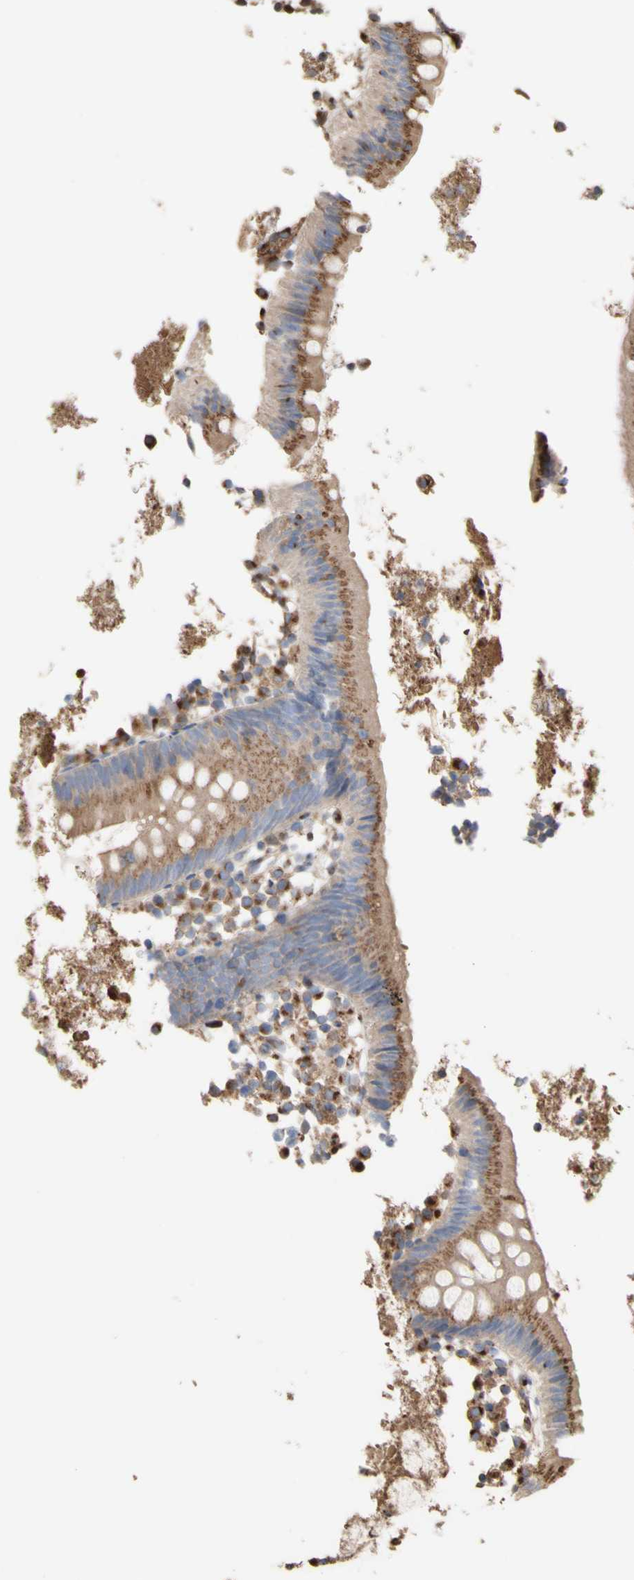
{"staining": {"intensity": "moderate", "quantity": ">75%", "location": "cytoplasmic/membranous"}, "tissue": "appendix", "cell_type": "Glandular cells", "image_type": "normal", "snomed": [{"axis": "morphology", "description": "Normal tissue, NOS"}, {"axis": "topography", "description": "Appendix"}], "caption": "An image of appendix stained for a protein exhibits moderate cytoplasmic/membranous brown staining in glandular cells. The protein is shown in brown color, while the nuclei are stained blue.", "gene": "NECTIN3", "patient": {"sex": "female", "age": 20}}